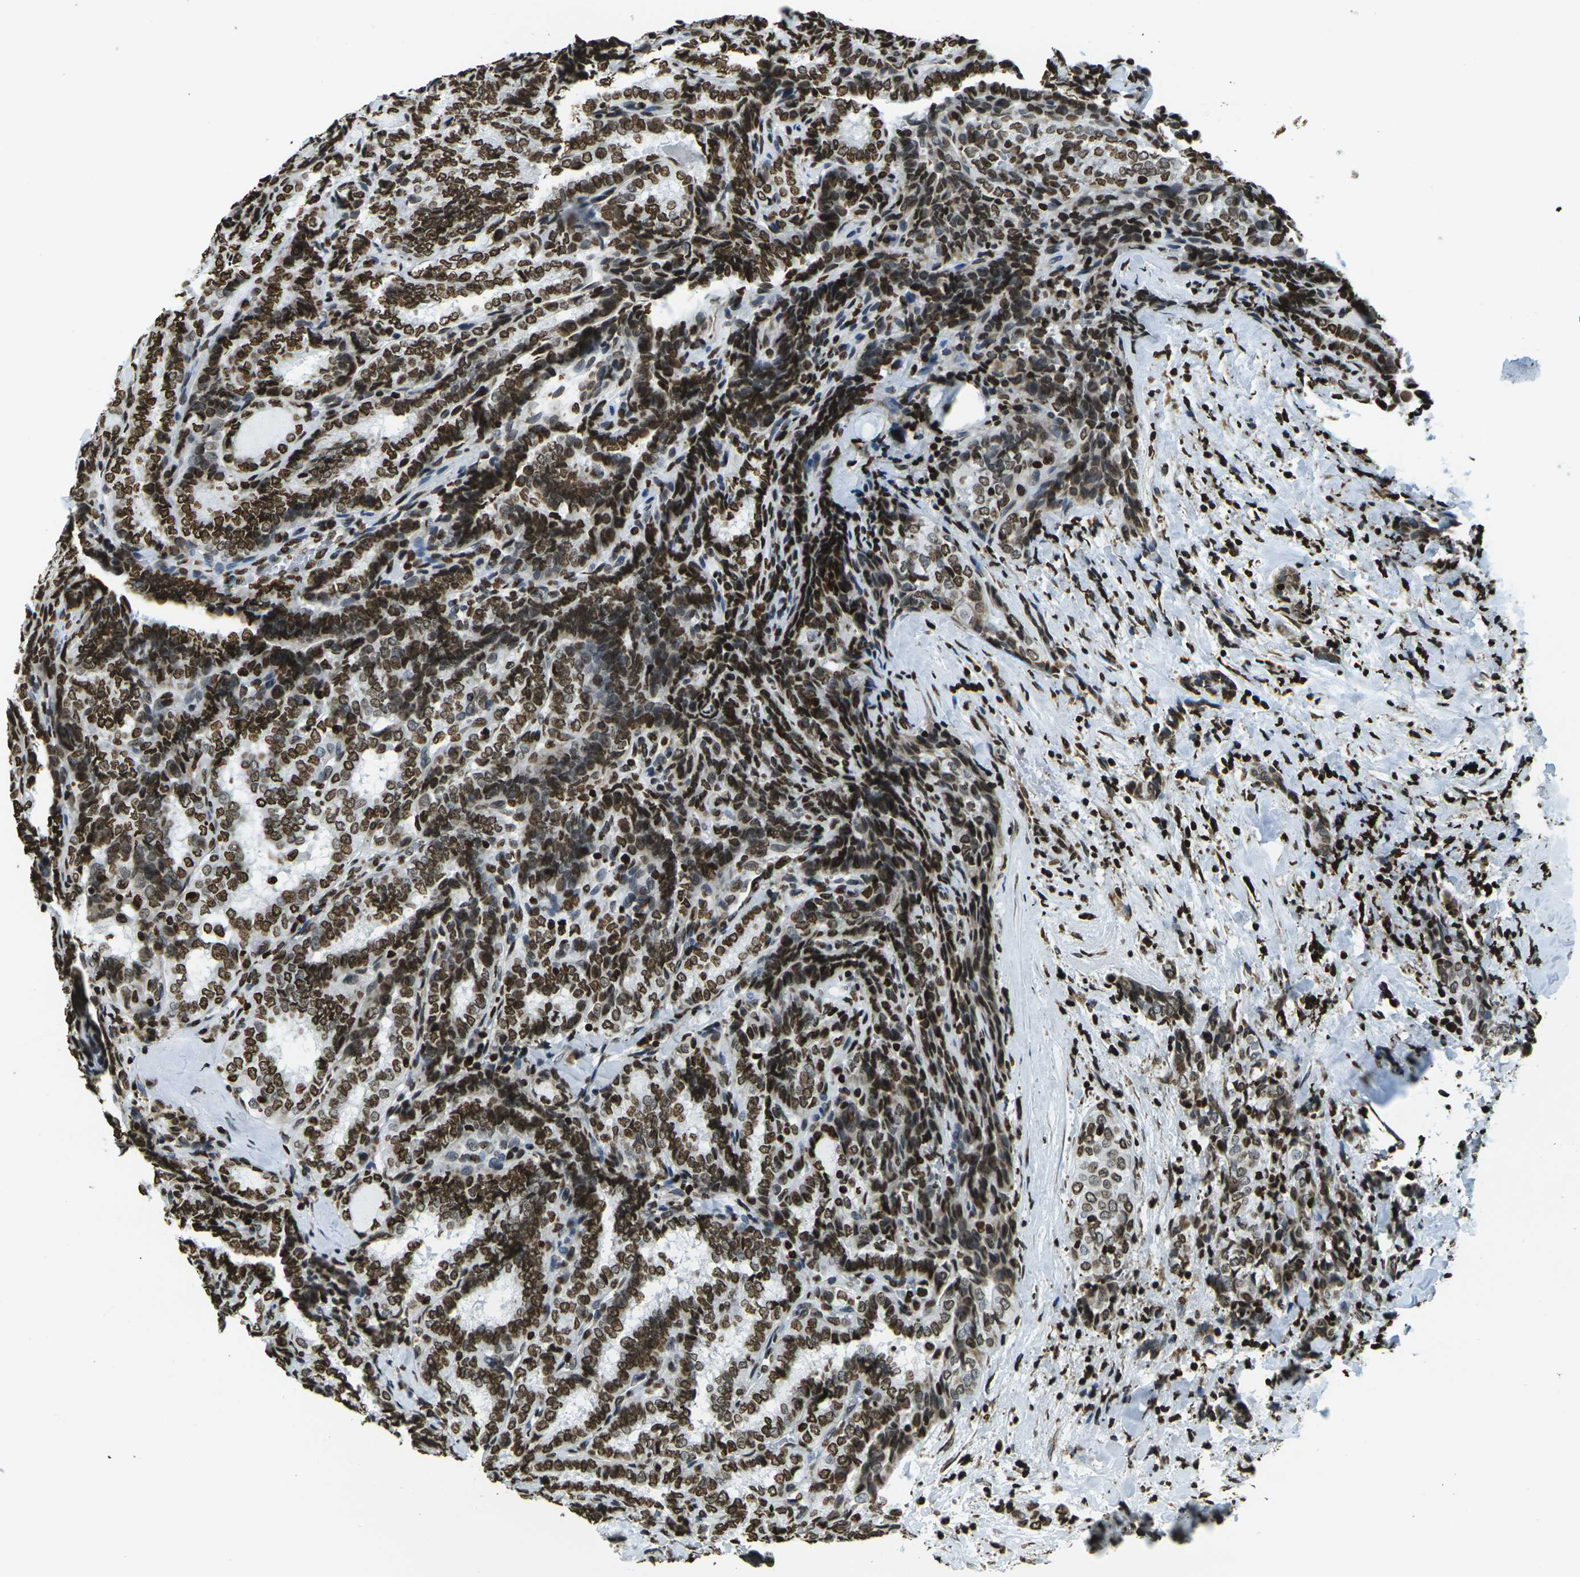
{"staining": {"intensity": "strong", "quantity": ">75%", "location": "nuclear"}, "tissue": "thyroid cancer", "cell_type": "Tumor cells", "image_type": "cancer", "snomed": [{"axis": "morphology", "description": "Normal tissue, NOS"}, {"axis": "morphology", "description": "Papillary adenocarcinoma, NOS"}, {"axis": "topography", "description": "Thyroid gland"}], "caption": "Tumor cells reveal high levels of strong nuclear positivity in approximately >75% of cells in thyroid cancer (papillary adenocarcinoma).", "gene": "H1-2", "patient": {"sex": "female", "age": 30}}